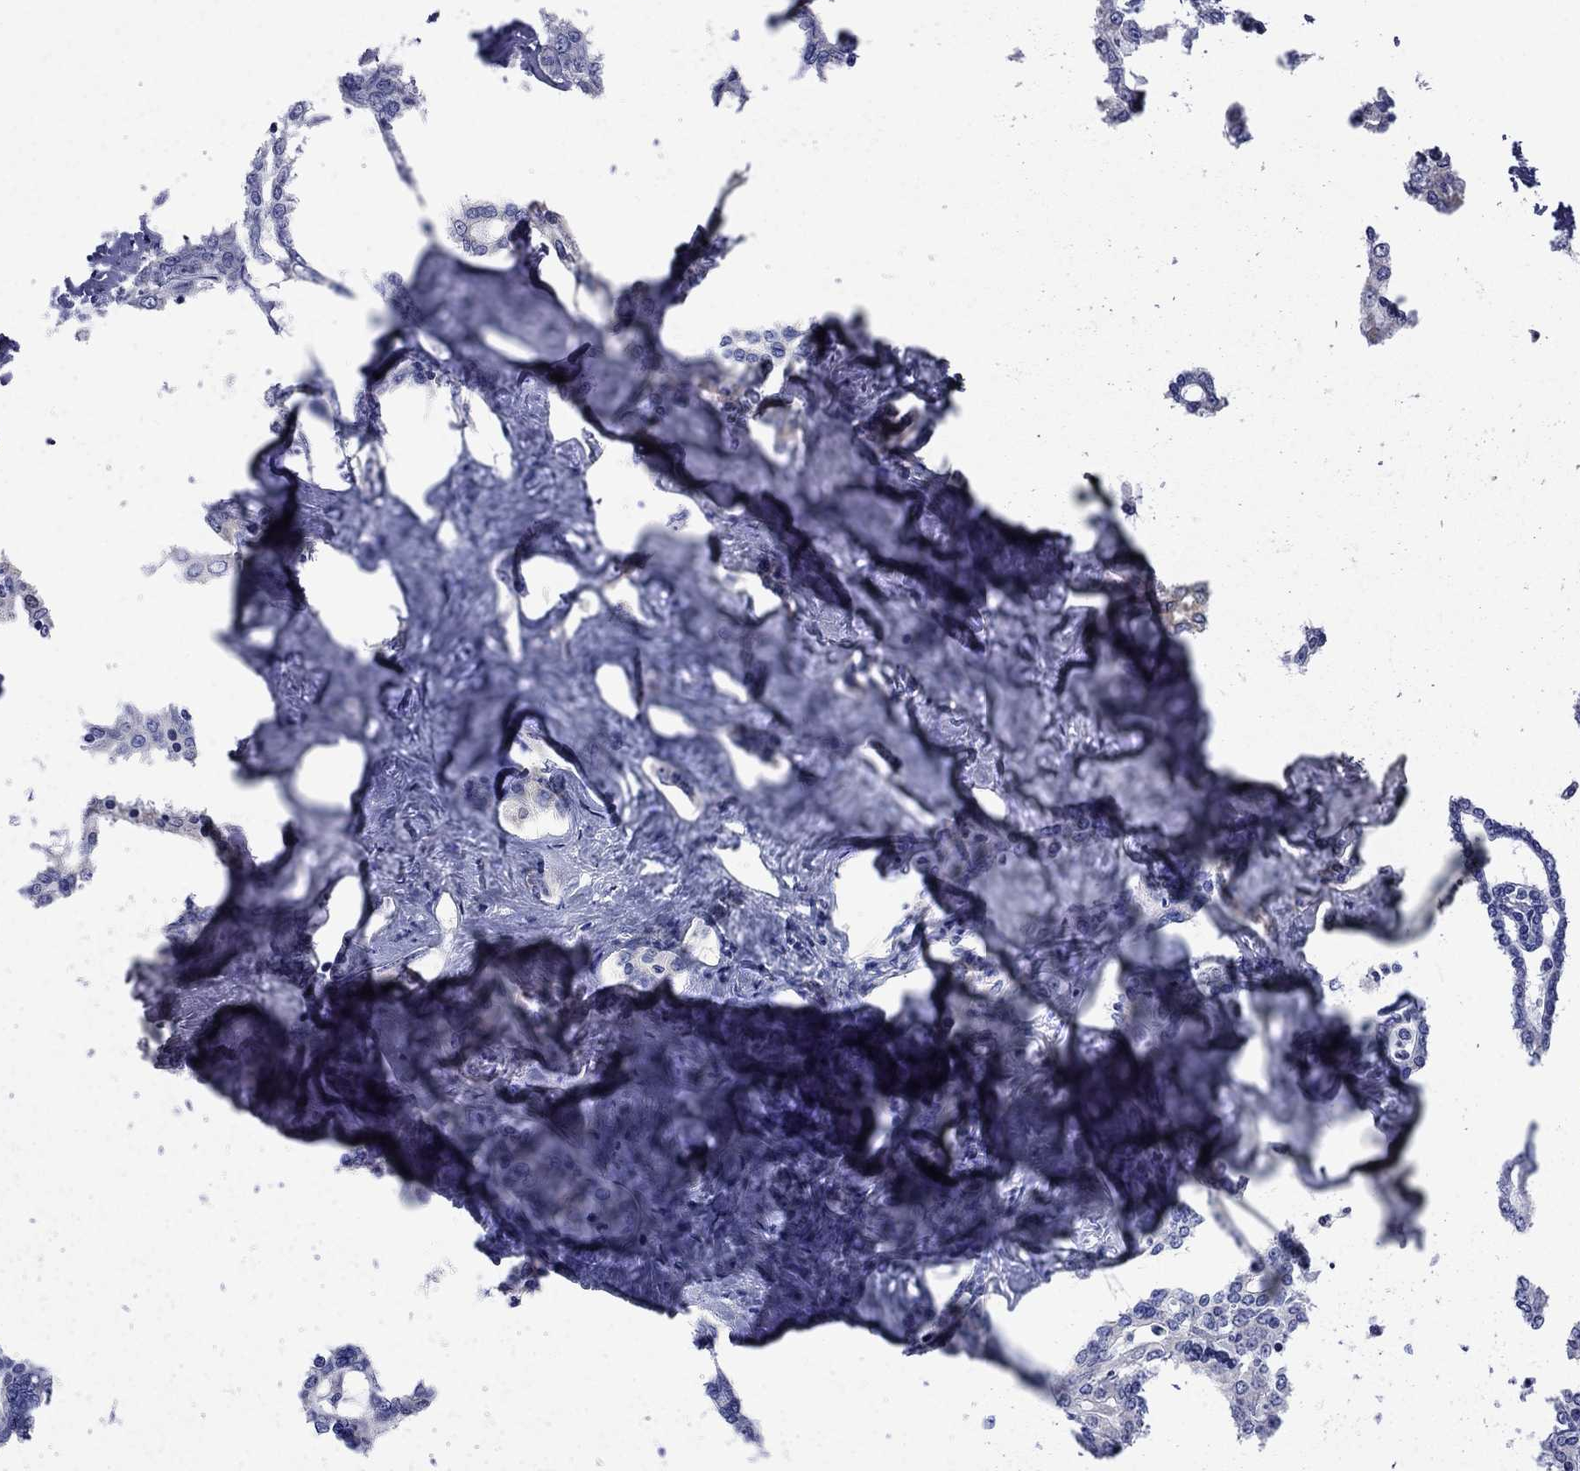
{"staining": {"intensity": "negative", "quantity": "none", "location": "none"}, "tissue": "liver cancer", "cell_type": "Tumor cells", "image_type": "cancer", "snomed": [{"axis": "morphology", "description": "Cholangiocarcinoma"}, {"axis": "topography", "description": "Liver"}], "caption": "An immunohistochemistry (IHC) photomicrograph of cholangiocarcinoma (liver) is shown. There is no staining in tumor cells of cholangiocarcinoma (liver).", "gene": "TMPRSS11A", "patient": {"sex": "female", "age": 47}}